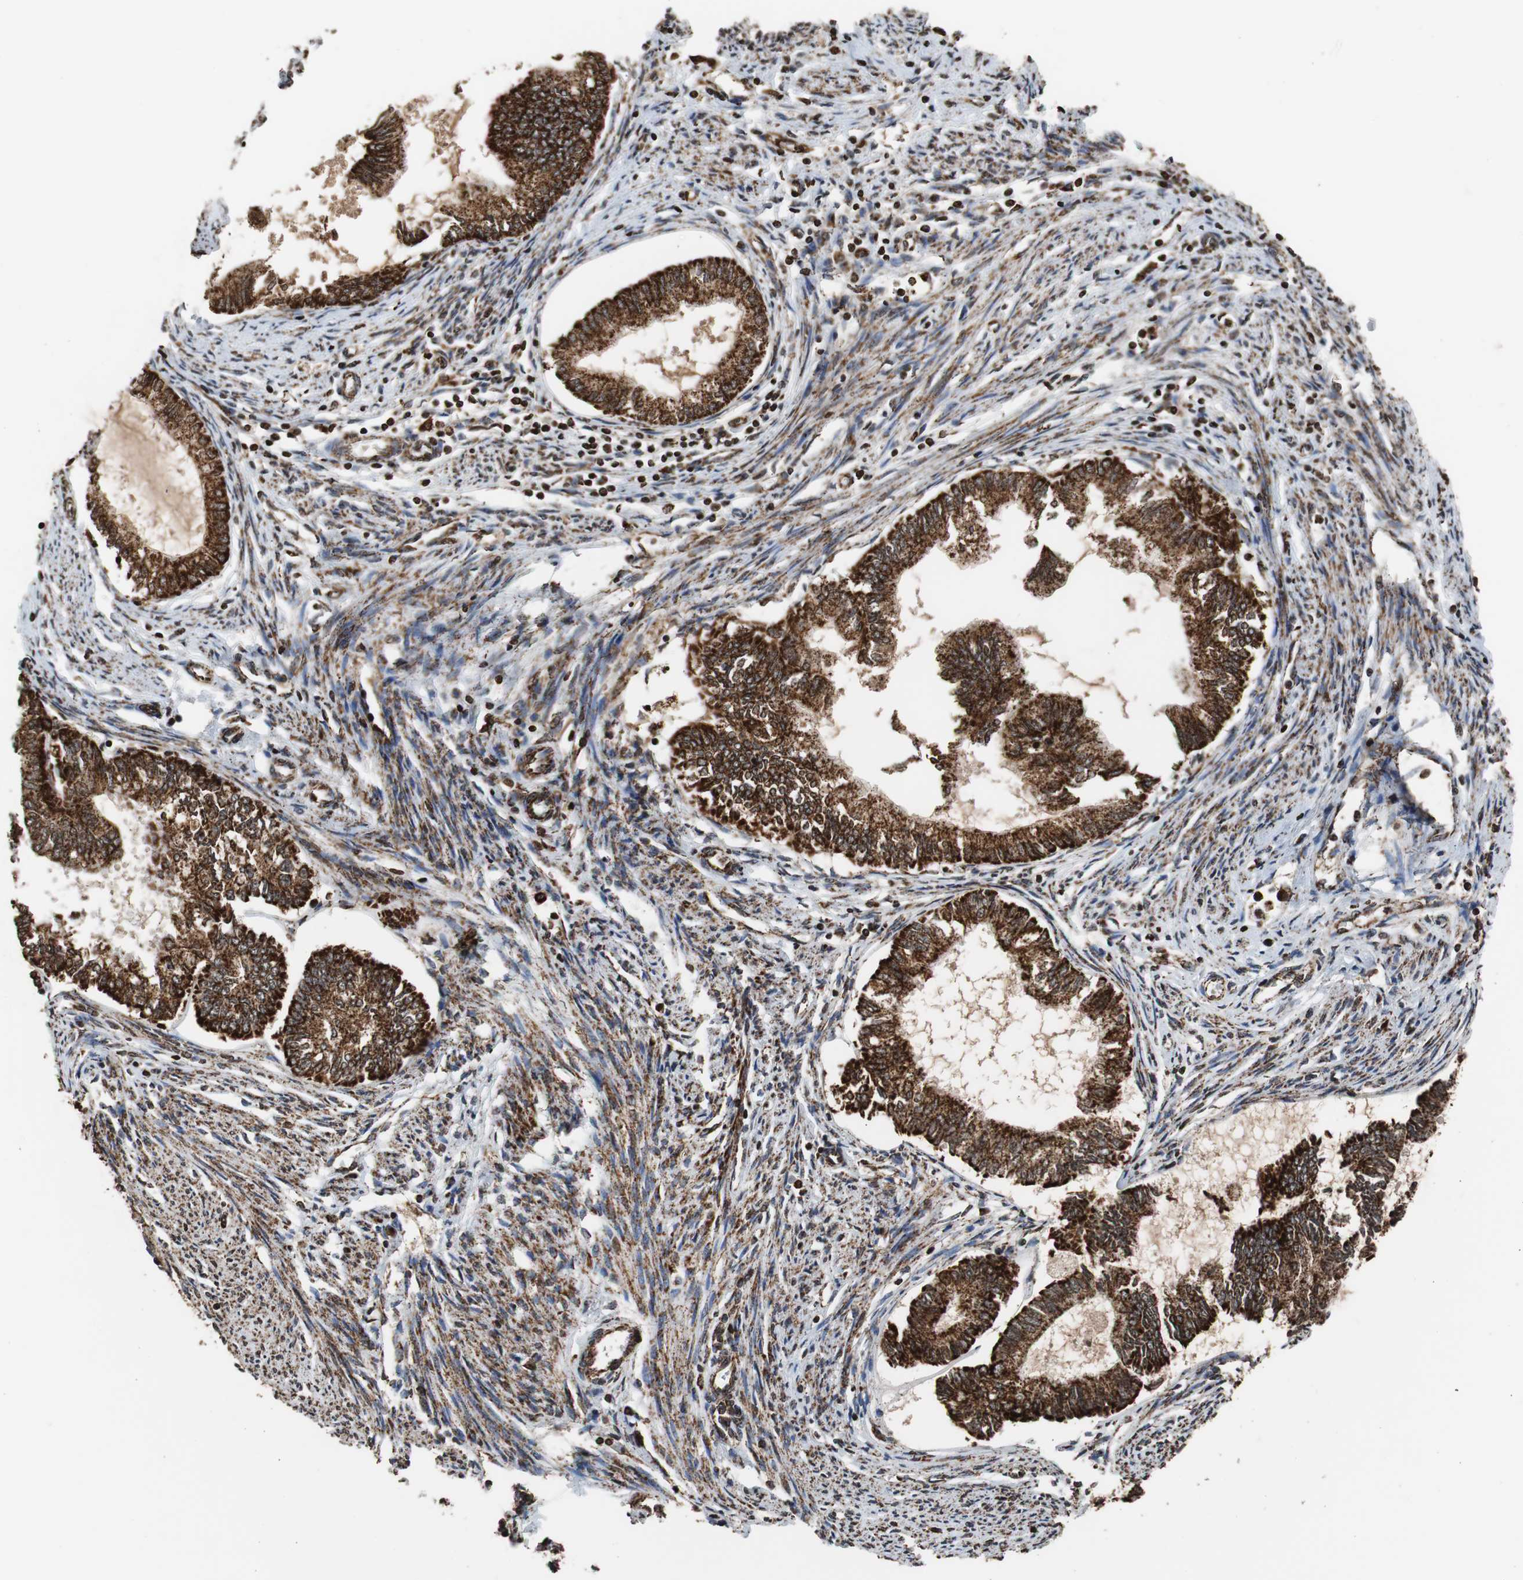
{"staining": {"intensity": "strong", "quantity": ">75%", "location": "cytoplasmic/membranous"}, "tissue": "endometrial cancer", "cell_type": "Tumor cells", "image_type": "cancer", "snomed": [{"axis": "morphology", "description": "Adenocarcinoma, NOS"}, {"axis": "topography", "description": "Endometrium"}], "caption": "Endometrial adenocarcinoma stained with a protein marker displays strong staining in tumor cells.", "gene": "HSPA9", "patient": {"sex": "female", "age": 86}}